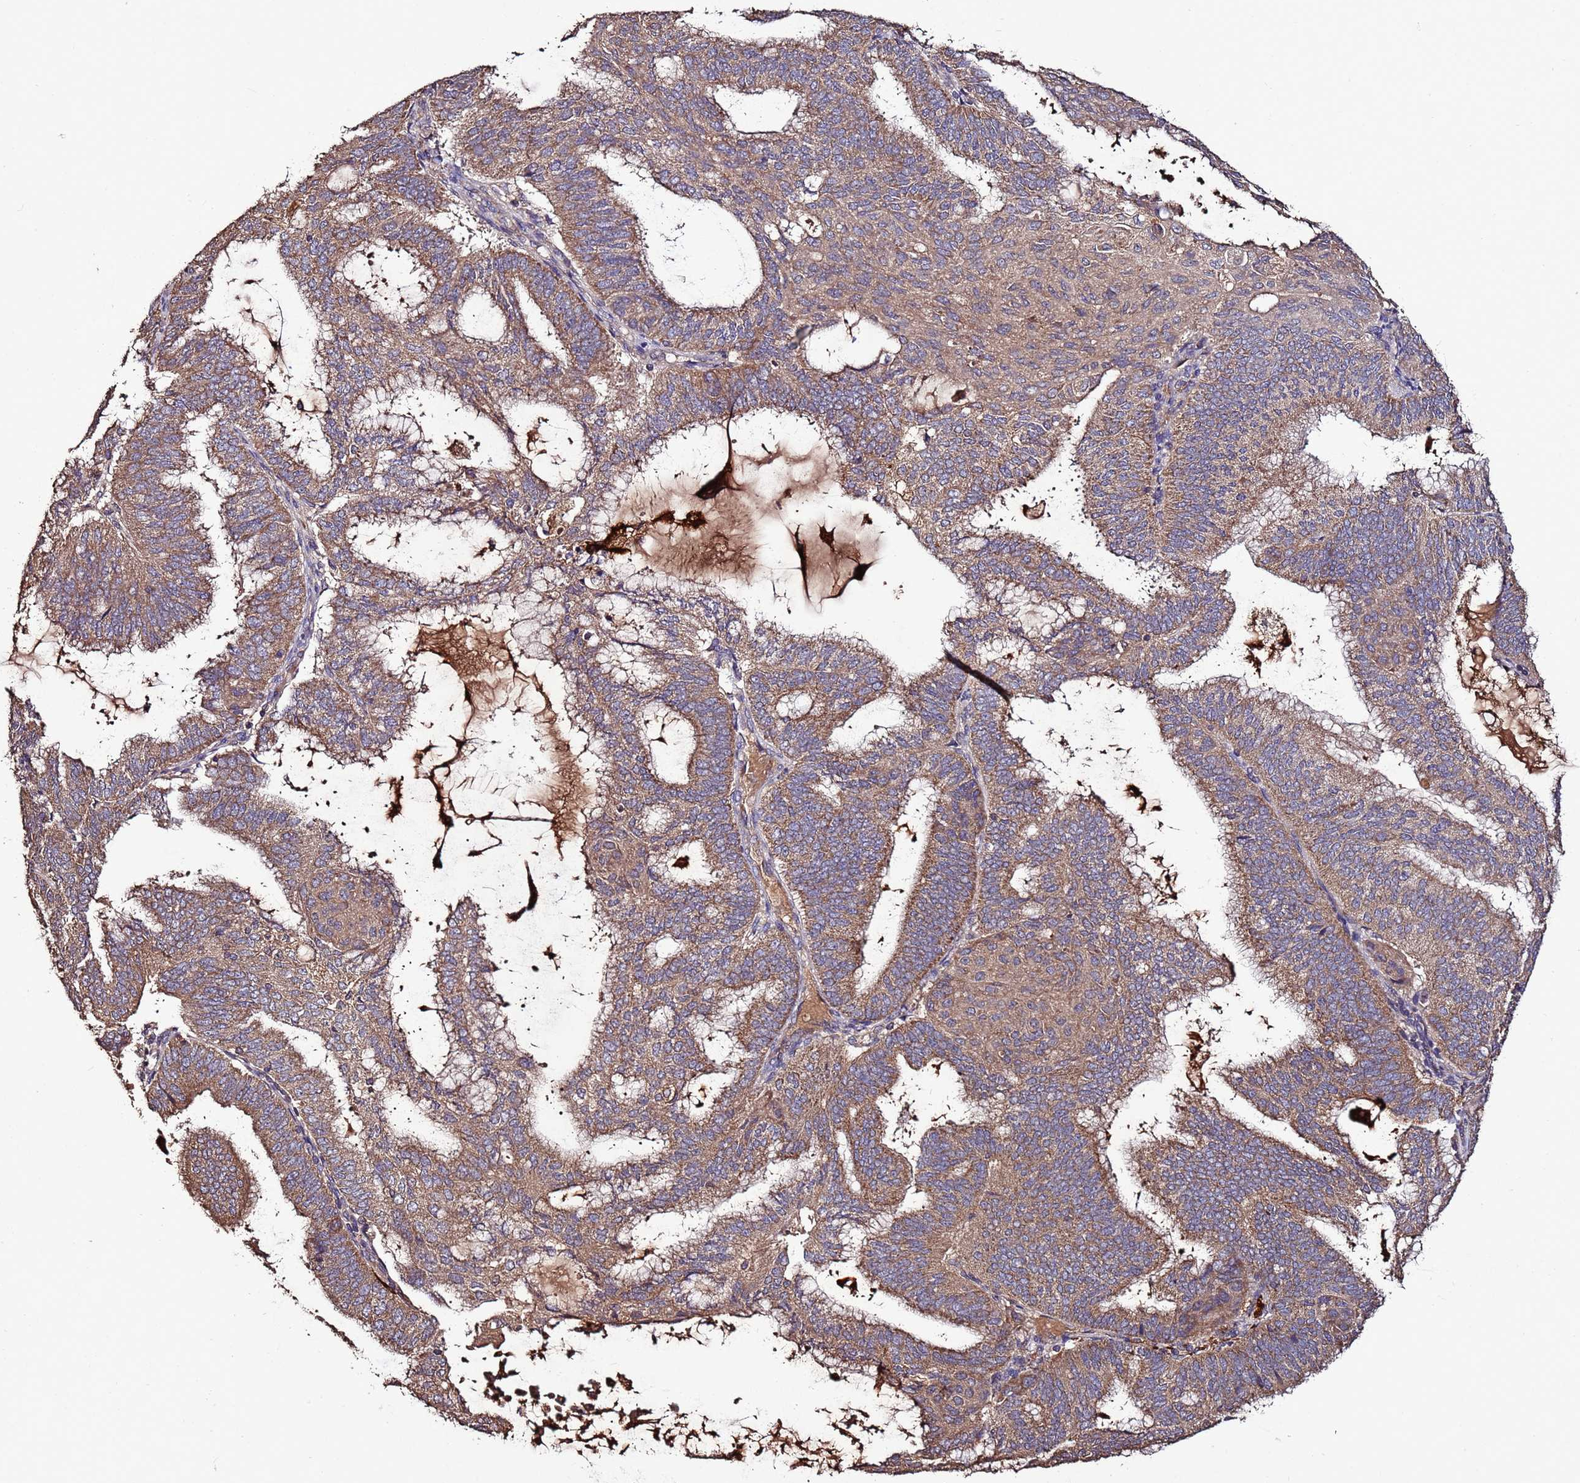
{"staining": {"intensity": "moderate", "quantity": ">75%", "location": "cytoplasmic/membranous"}, "tissue": "endometrial cancer", "cell_type": "Tumor cells", "image_type": "cancer", "snomed": [{"axis": "morphology", "description": "Adenocarcinoma, NOS"}, {"axis": "topography", "description": "Endometrium"}], "caption": "Protein analysis of adenocarcinoma (endometrial) tissue displays moderate cytoplasmic/membranous staining in approximately >75% of tumor cells.", "gene": "RPS15A", "patient": {"sex": "female", "age": 49}}